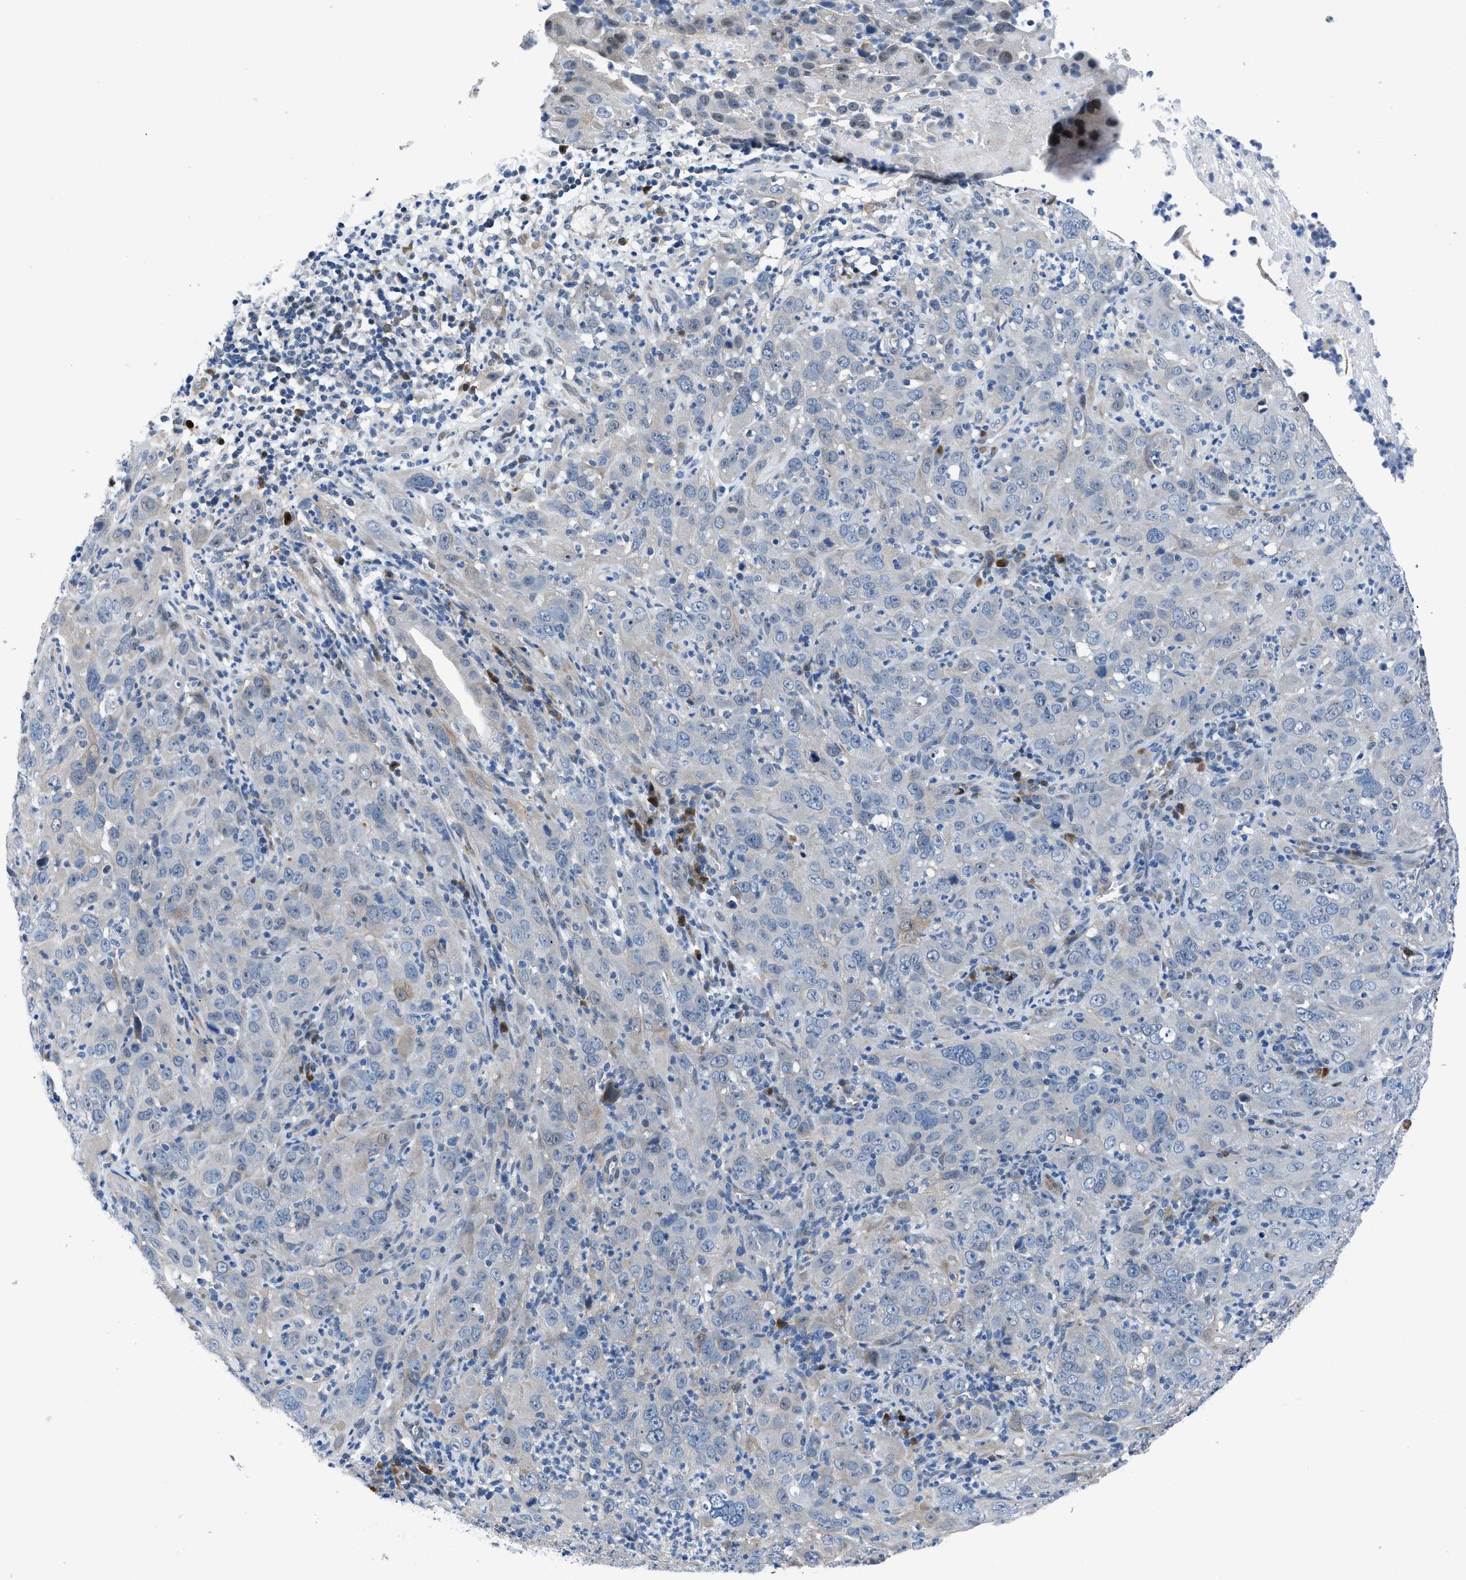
{"staining": {"intensity": "negative", "quantity": "none", "location": "none"}, "tissue": "cervical cancer", "cell_type": "Tumor cells", "image_type": "cancer", "snomed": [{"axis": "morphology", "description": "Squamous cell carcinoma, NOS"}, {"axis": "topography", "description": "Cervix"}], "caption": "An immunohistochemistry (IHC) photomicrograph of squamous cell carcinoma (cervical) is shown. There is no staining in tumor cells of squamous cell carcinoma (cervical). Nuclei are stained in blue.", "gene": "UAP1", "patient": {"sex": "female", "age": 32}}